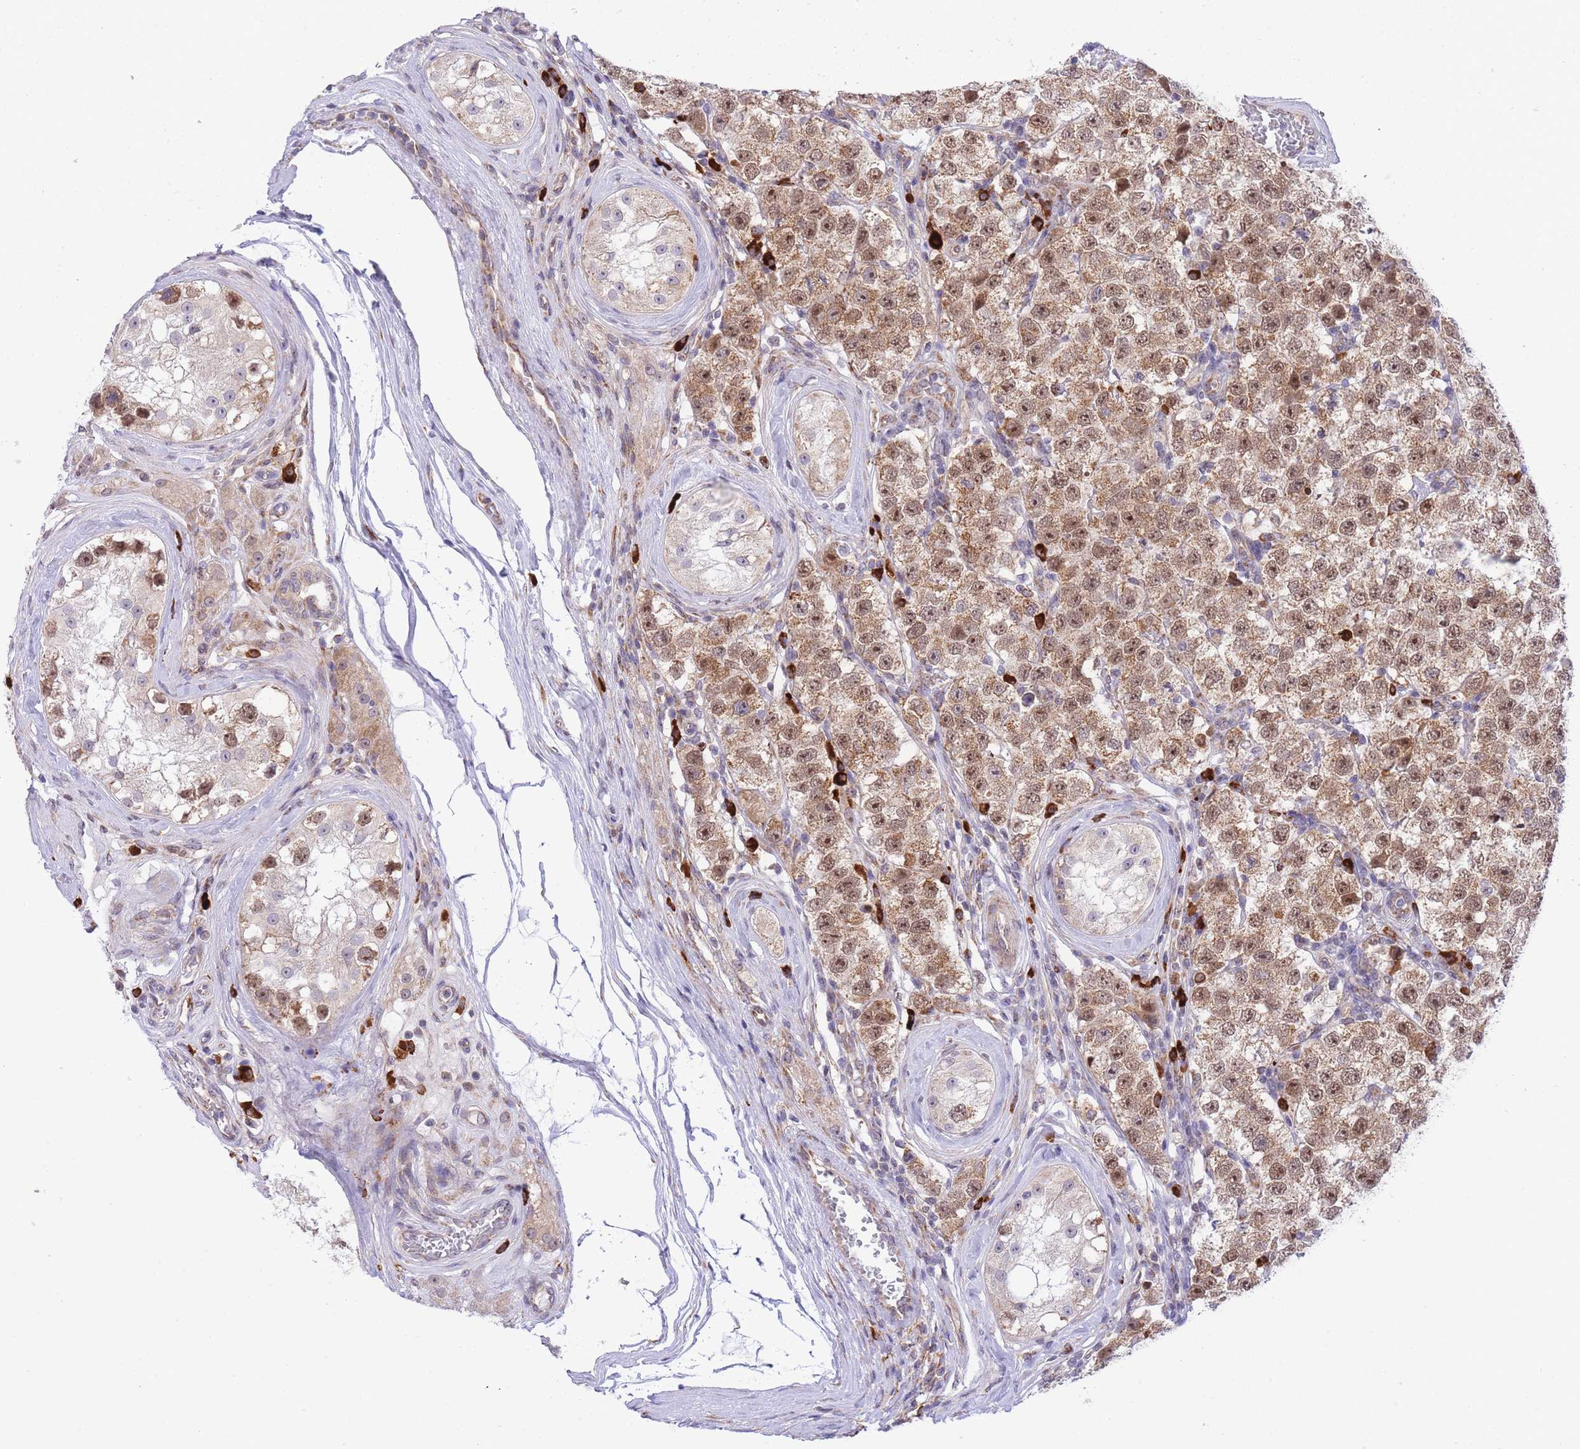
{"staining": {"intensity": "moderate", "quantity": ">75%", "location": "cytoplasmic/membranous,nuclear"}, "tissue": "testis cancer", "cell_type": "Tumor cells", "image_type": "cancer", "snomed": [{"axis": "morphology", "description": "Seminoma, NOS"}, {"axis": "topography", "description": "Testis"}], "caption": "Moderate cytoplasmic/membranous and nuclear protein staining is seen in about >75% of tumor cells in seminoma (testis).", "gene": "EXOSC8", "patient": {"sex": "male", "age": 34}}